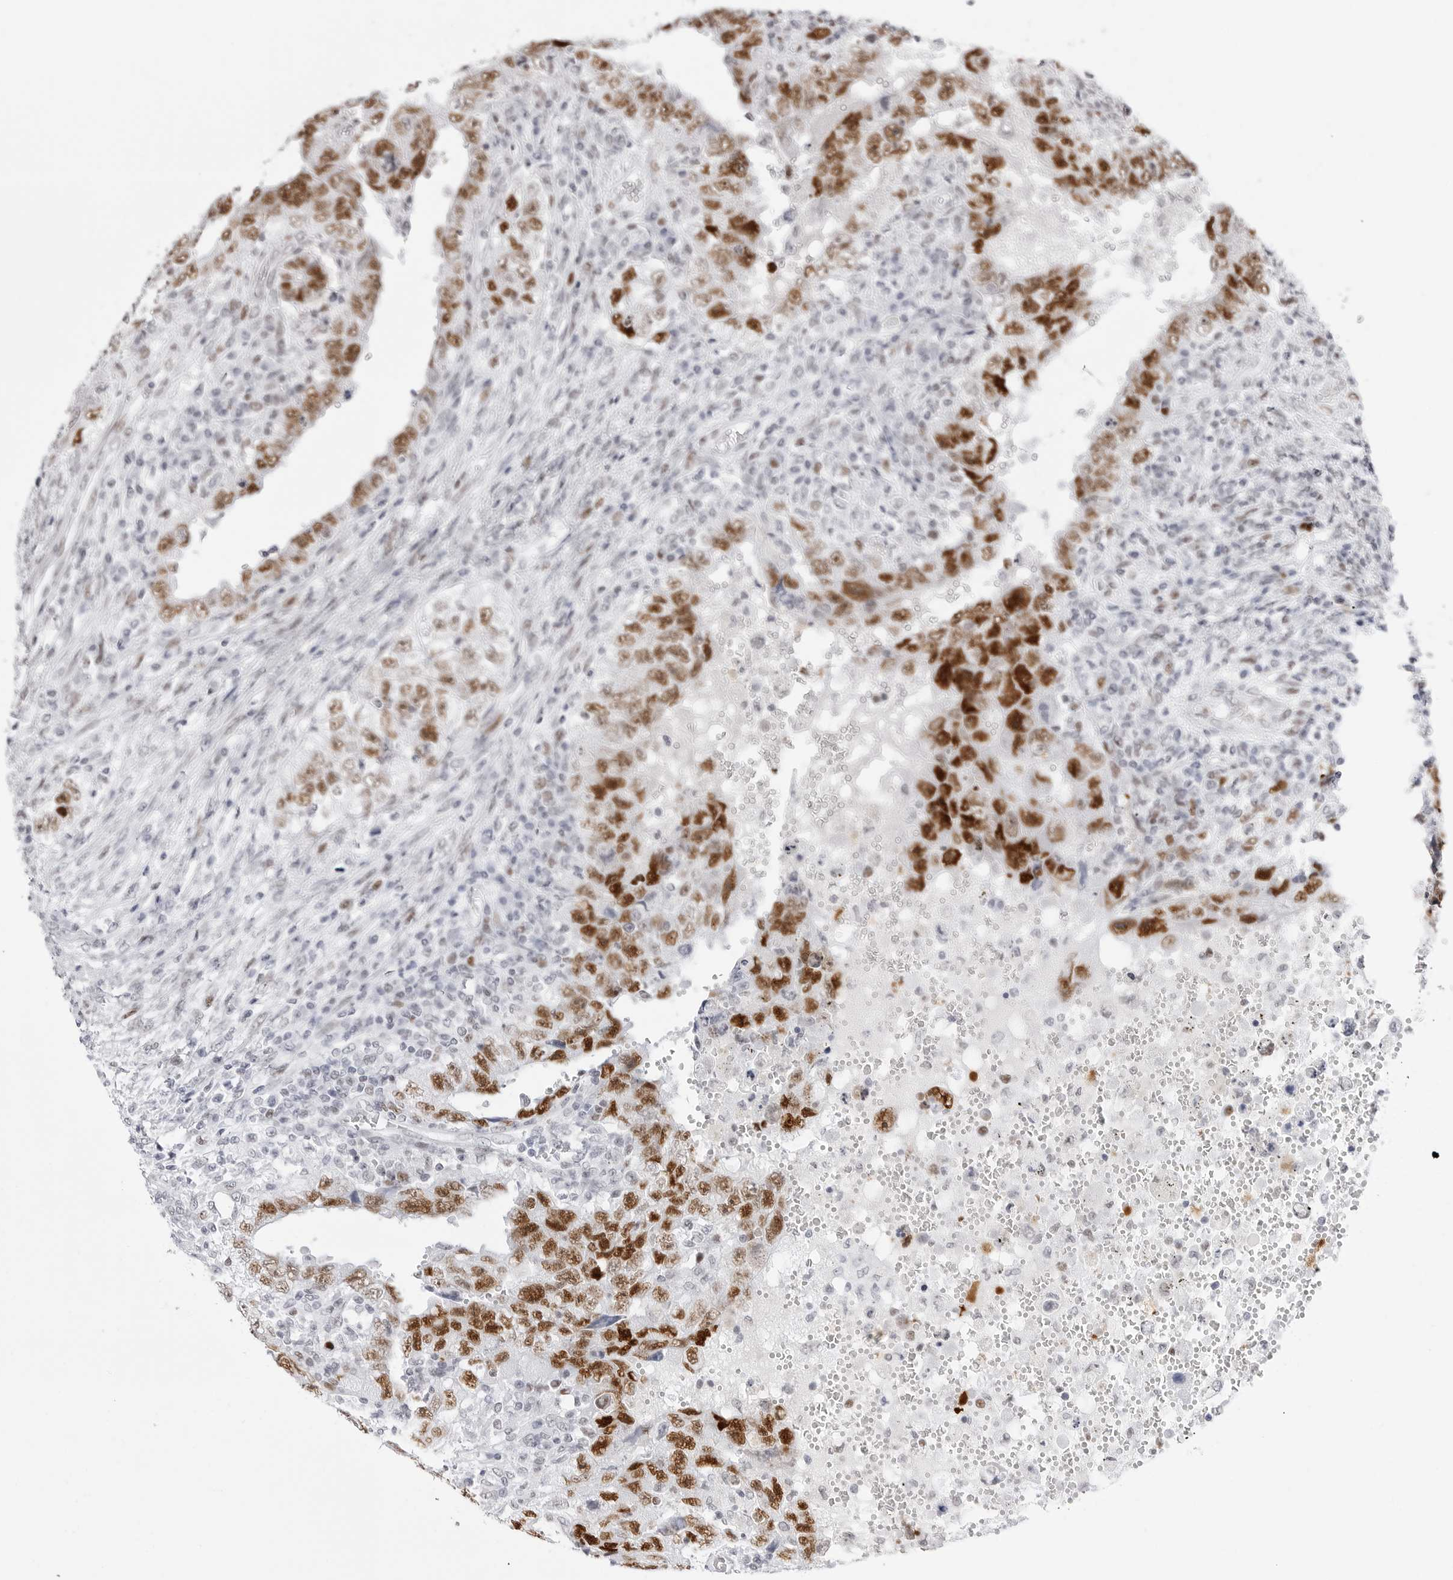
{"staining": {"intensity": "strong", "quantity": ">75%", "location": "nuclear"}, "tissue": "testis cancer", "cell_type": "Tumor cells", "image_type": "cancer", "snomed": [{"axis": "morphology", "description": "Carcinoma, Embryonal, NOS"}, {"axis": "topography", "description": "Testis"}], "caption": "This is a micrograph of IHC staining of testis embryonal carcinoma, which shows strong expression in the nuclear of tumor cells.", "gene": "NASP", "patient": {"sex": "male", "age": 26}}